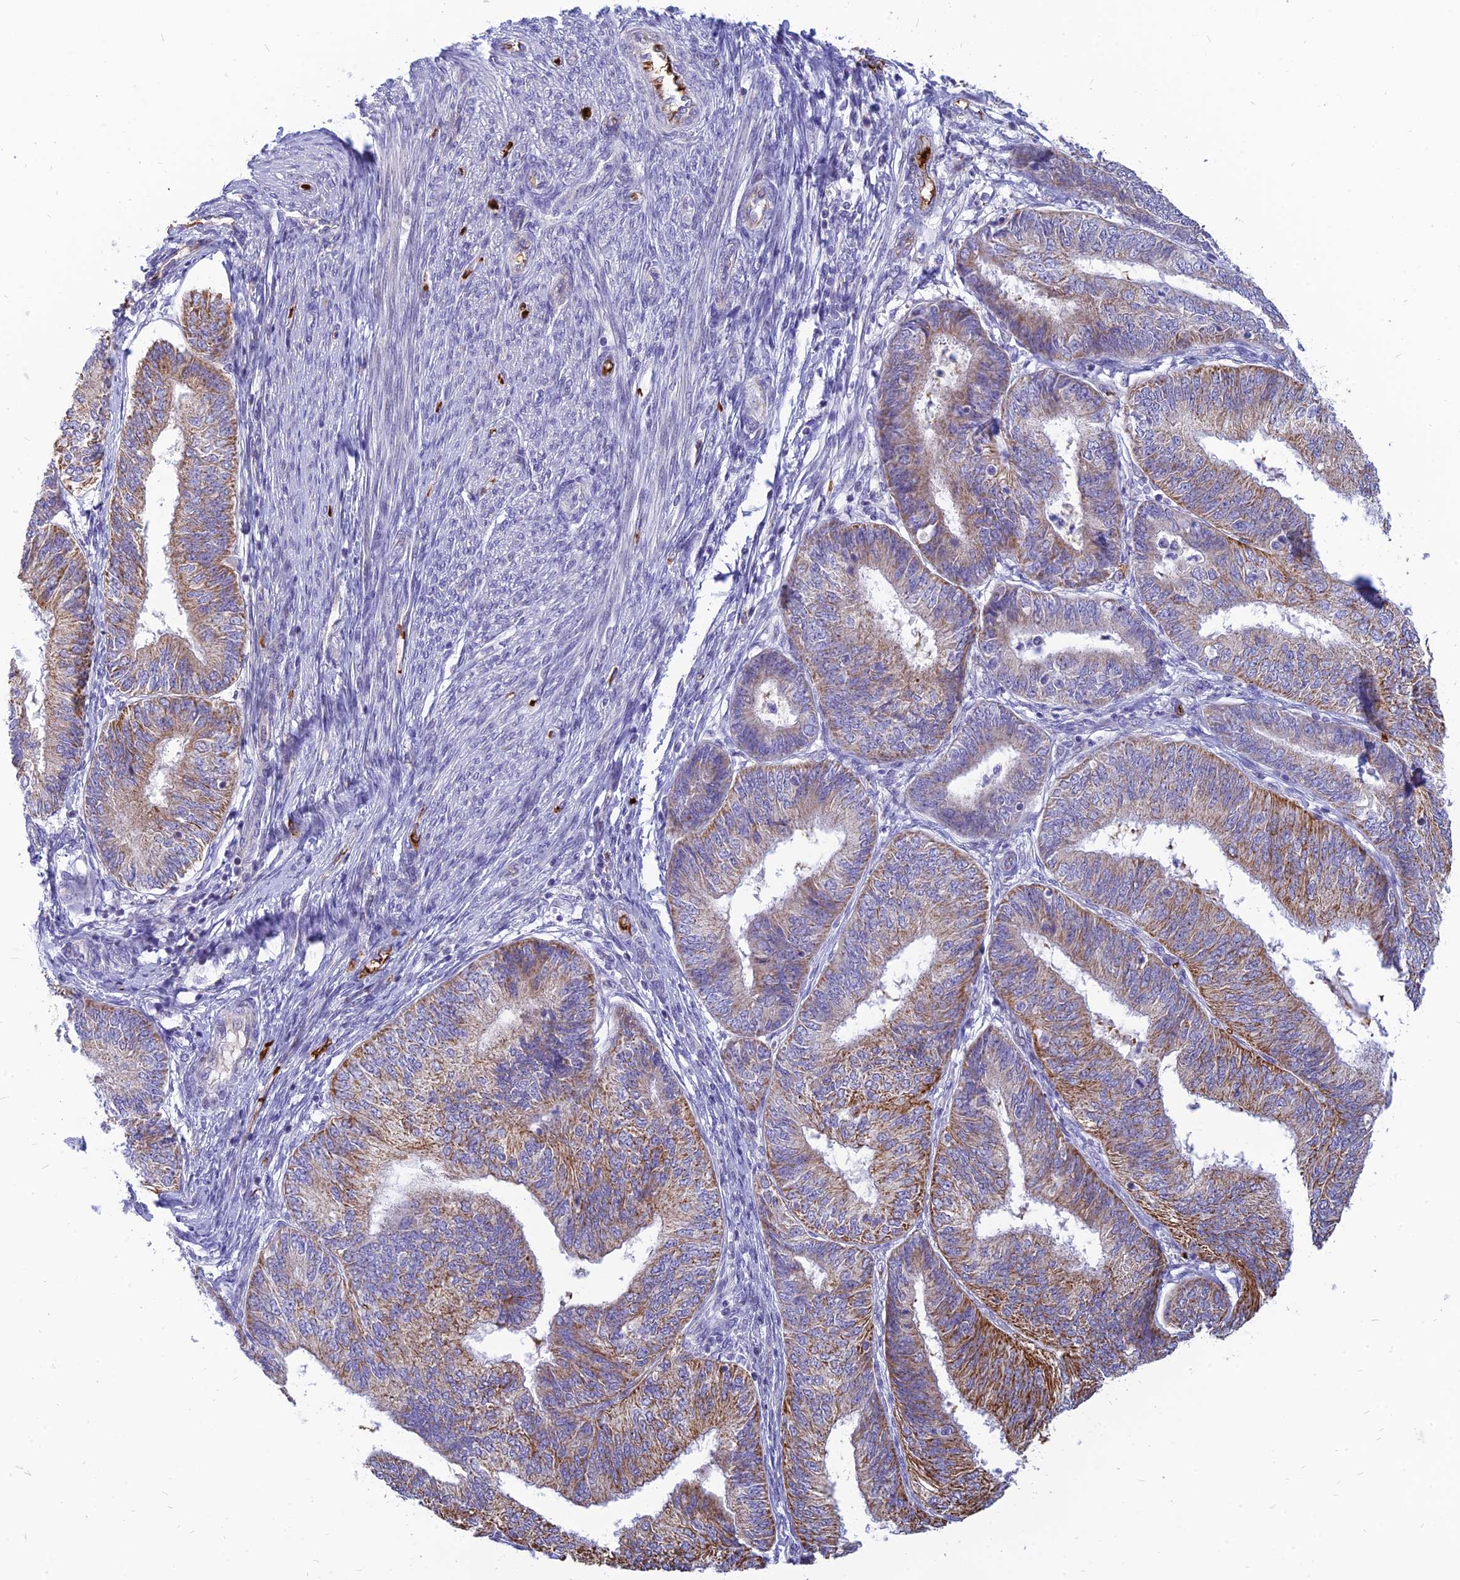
{"staining": {"intensity": "moderate", "quantity": ">75%", "location": "cytoplasmic/membranous"}, "tissue": "endometrial cancer", "cell_type": "Tumor cells", "image_type": "cancer", "snomed": [{"axis": "morphology", "description": "Adenocarcinoma, NOS"}, {"axis": "topography", "description": "Endometrium"}], "caption": "Immunohistochemistry (IHC) photomicrograph of neoplastic tissue: adenocarcinoma (endometrial) stained using immunohistochemistry shows medium levels of moderate protein expression localized specifically in the cytoplasmic/membranous of tumor cells, appearing as a cytoplasmic/membranous brown color.", "gene": "HHAT", "patient": {"sex": "female", "age": 58}}